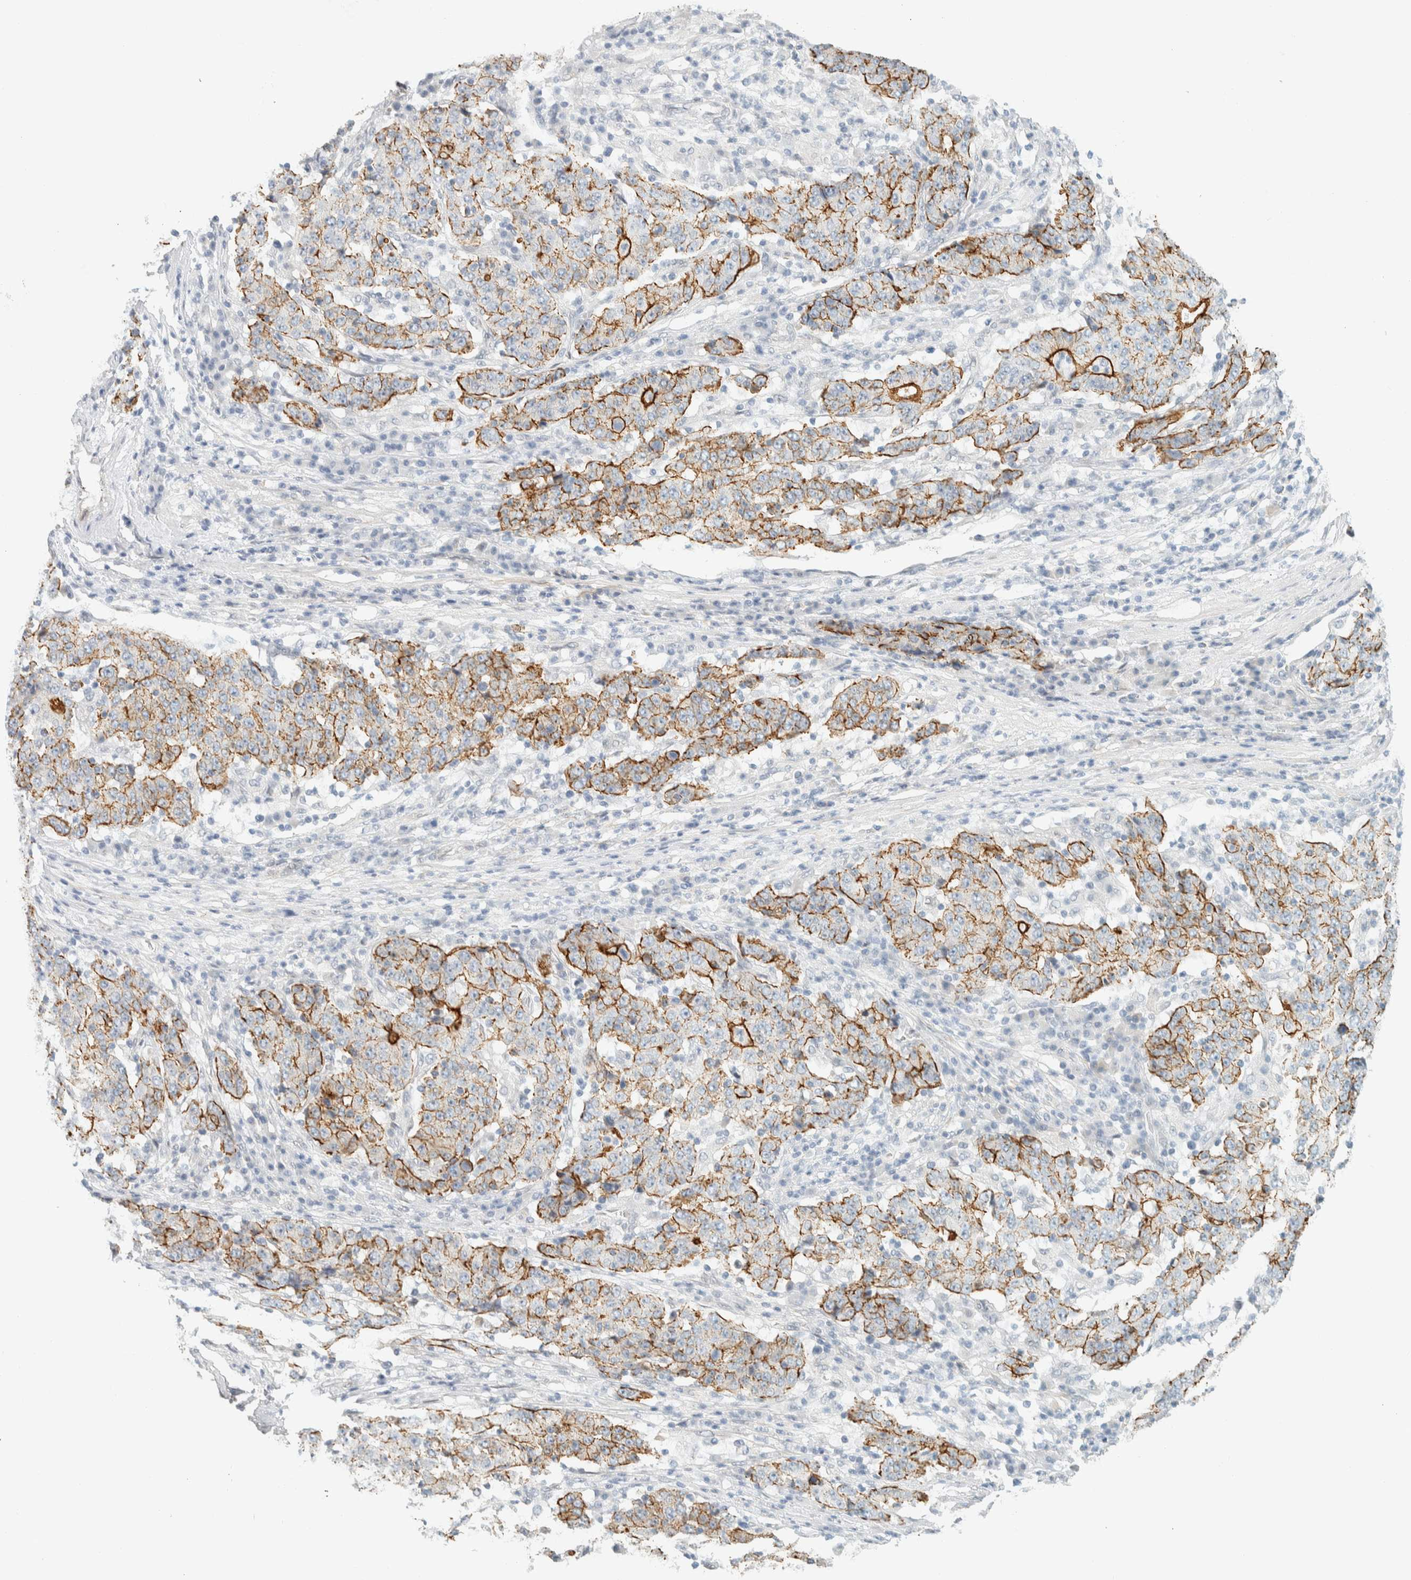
{"staining": {"intensity": "moderate", "quantity": "25%-75%", "location": "cytoplasmic/membranous"}, "tissue": "stomach cancer", "cell_type": "Tumor cells", "image_type": "cancer", "snomed": [{"axis": "morphology", "description": "Adenocarcinoma, NOS"}, {"axis": "topography", "description": "Stomach"}], "caption": "Tumor cells display medium levels of moderate cytoplasmic/membranous positivity in approximately 25%-75% of cells in human adenocarcinoma (stomach).", "gene": "C1QTNF12", "patient": {"sex": "male", "age": 59}}